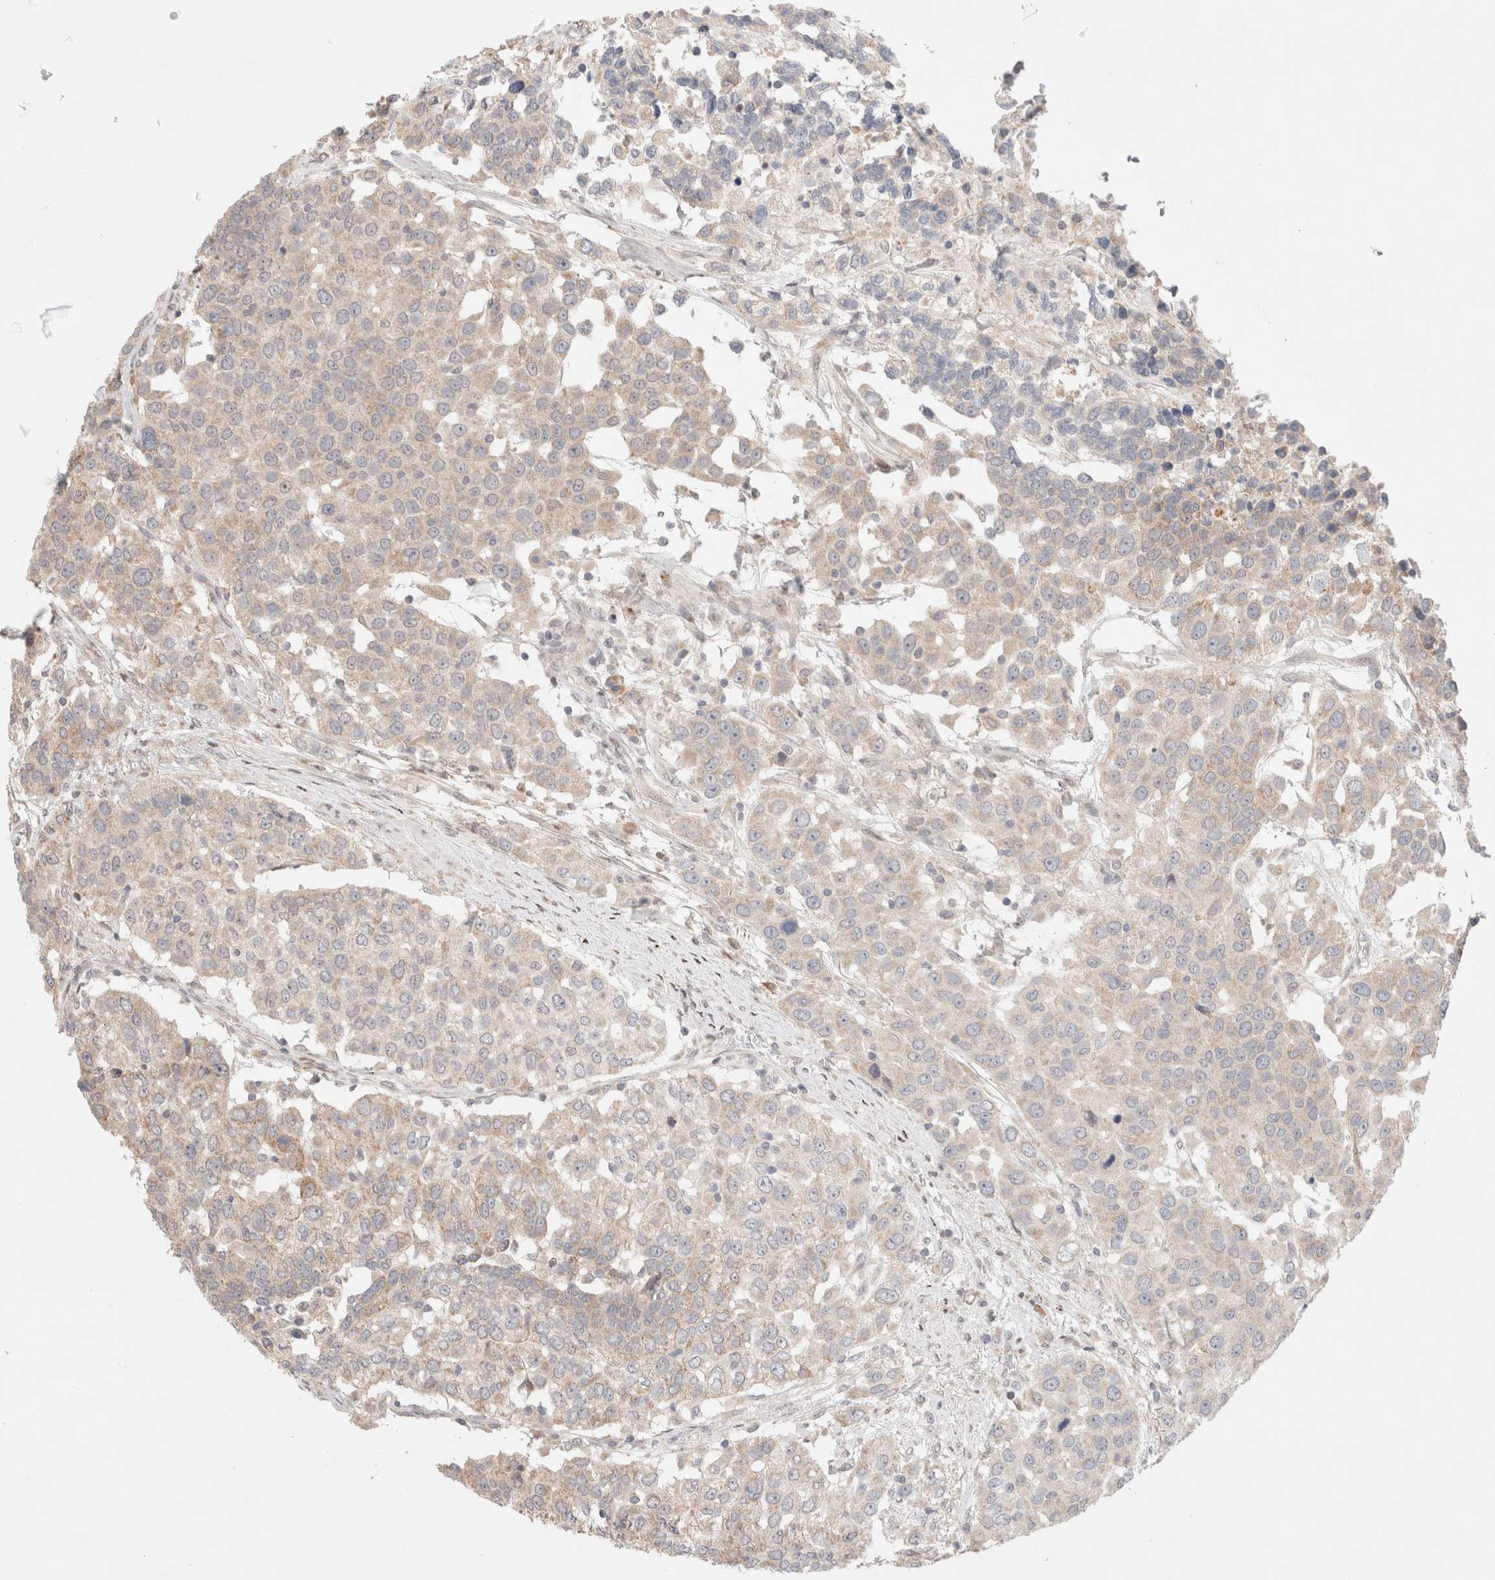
{"staining": {"intensity": "weak", "quantity": "25%-75%", "location": "cytoplasmic/membranous"}, "tissue": "urothelial cancer", "cell_type": "Tumor cells", "image_type": "cancer", "snomed": [{"axis": "morphology", "description": "Urothelial carcinoma, High grade"}, {"axis": "topography", "description": "Urinary bladder"}], "caption": "A histopathology image of urothelial cancer stained for a protein demonstrates weak cytoplasmic/membranous brown staining in tumor cells.", "gene": "ERI3", "patient": {"sex": "female", "age": 80}}